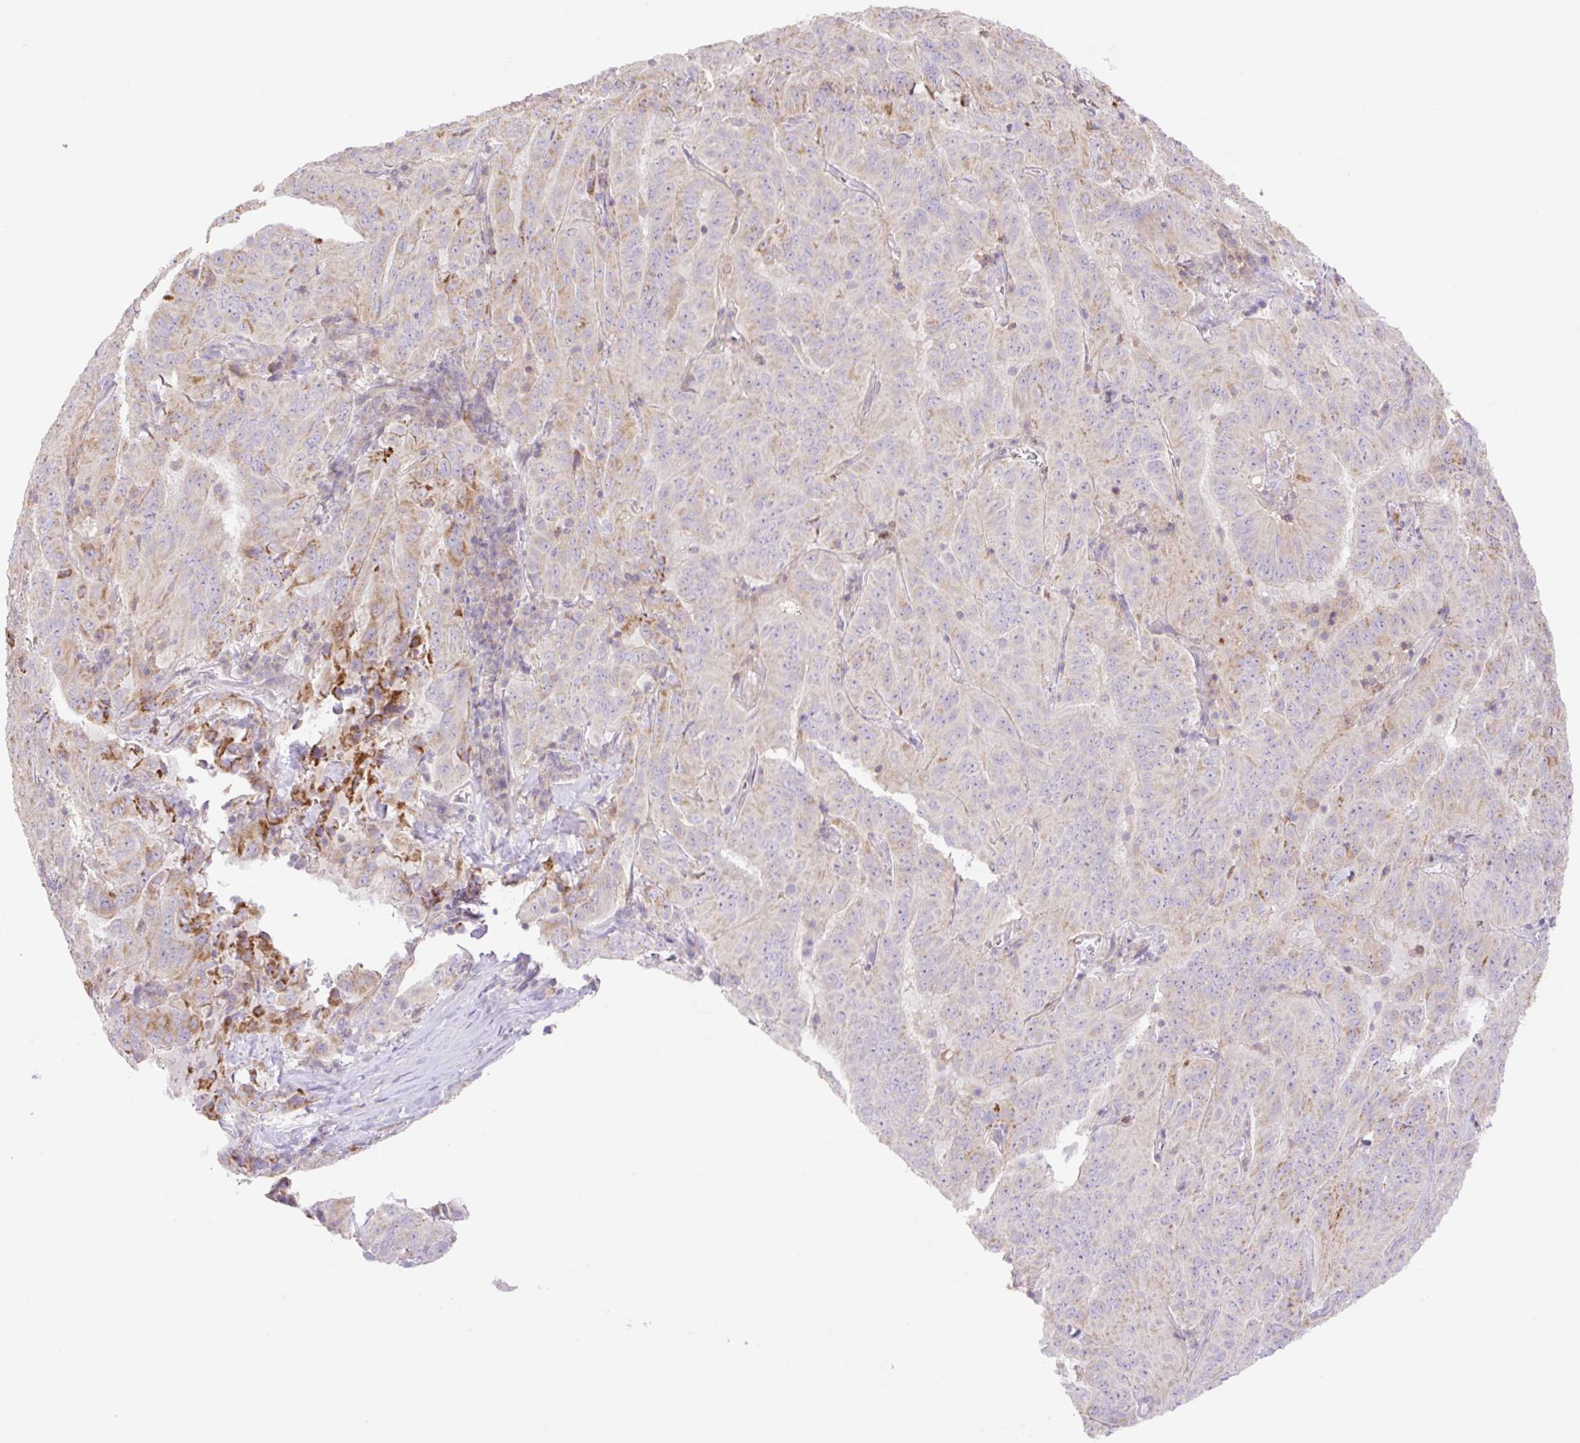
{"staining": {"intensity": "moderate", "quantity": "<25%", "location": "cytoplasmic/membranous"}, "tissue": "pancreatic cancer", "cell_type": "Tumor cells", "image_type": "cancer", "snomed": [{"axis": "morphology", "description": "Adenocarcinoma, NOS"}, {"axis": "topography", "description": "Pancreas"}], "caption": "Brown immunohistochemical staining in human pancreatic cancer (adenocarcinoma) demonstrates moderate cytoplasmic/membranous expression in about <25% of tumor cells. (DAB = brown stain, brightfield microscopy at high magnification).", "gene": "VPS25", "patient": {"sex": "male", "age": 63}}